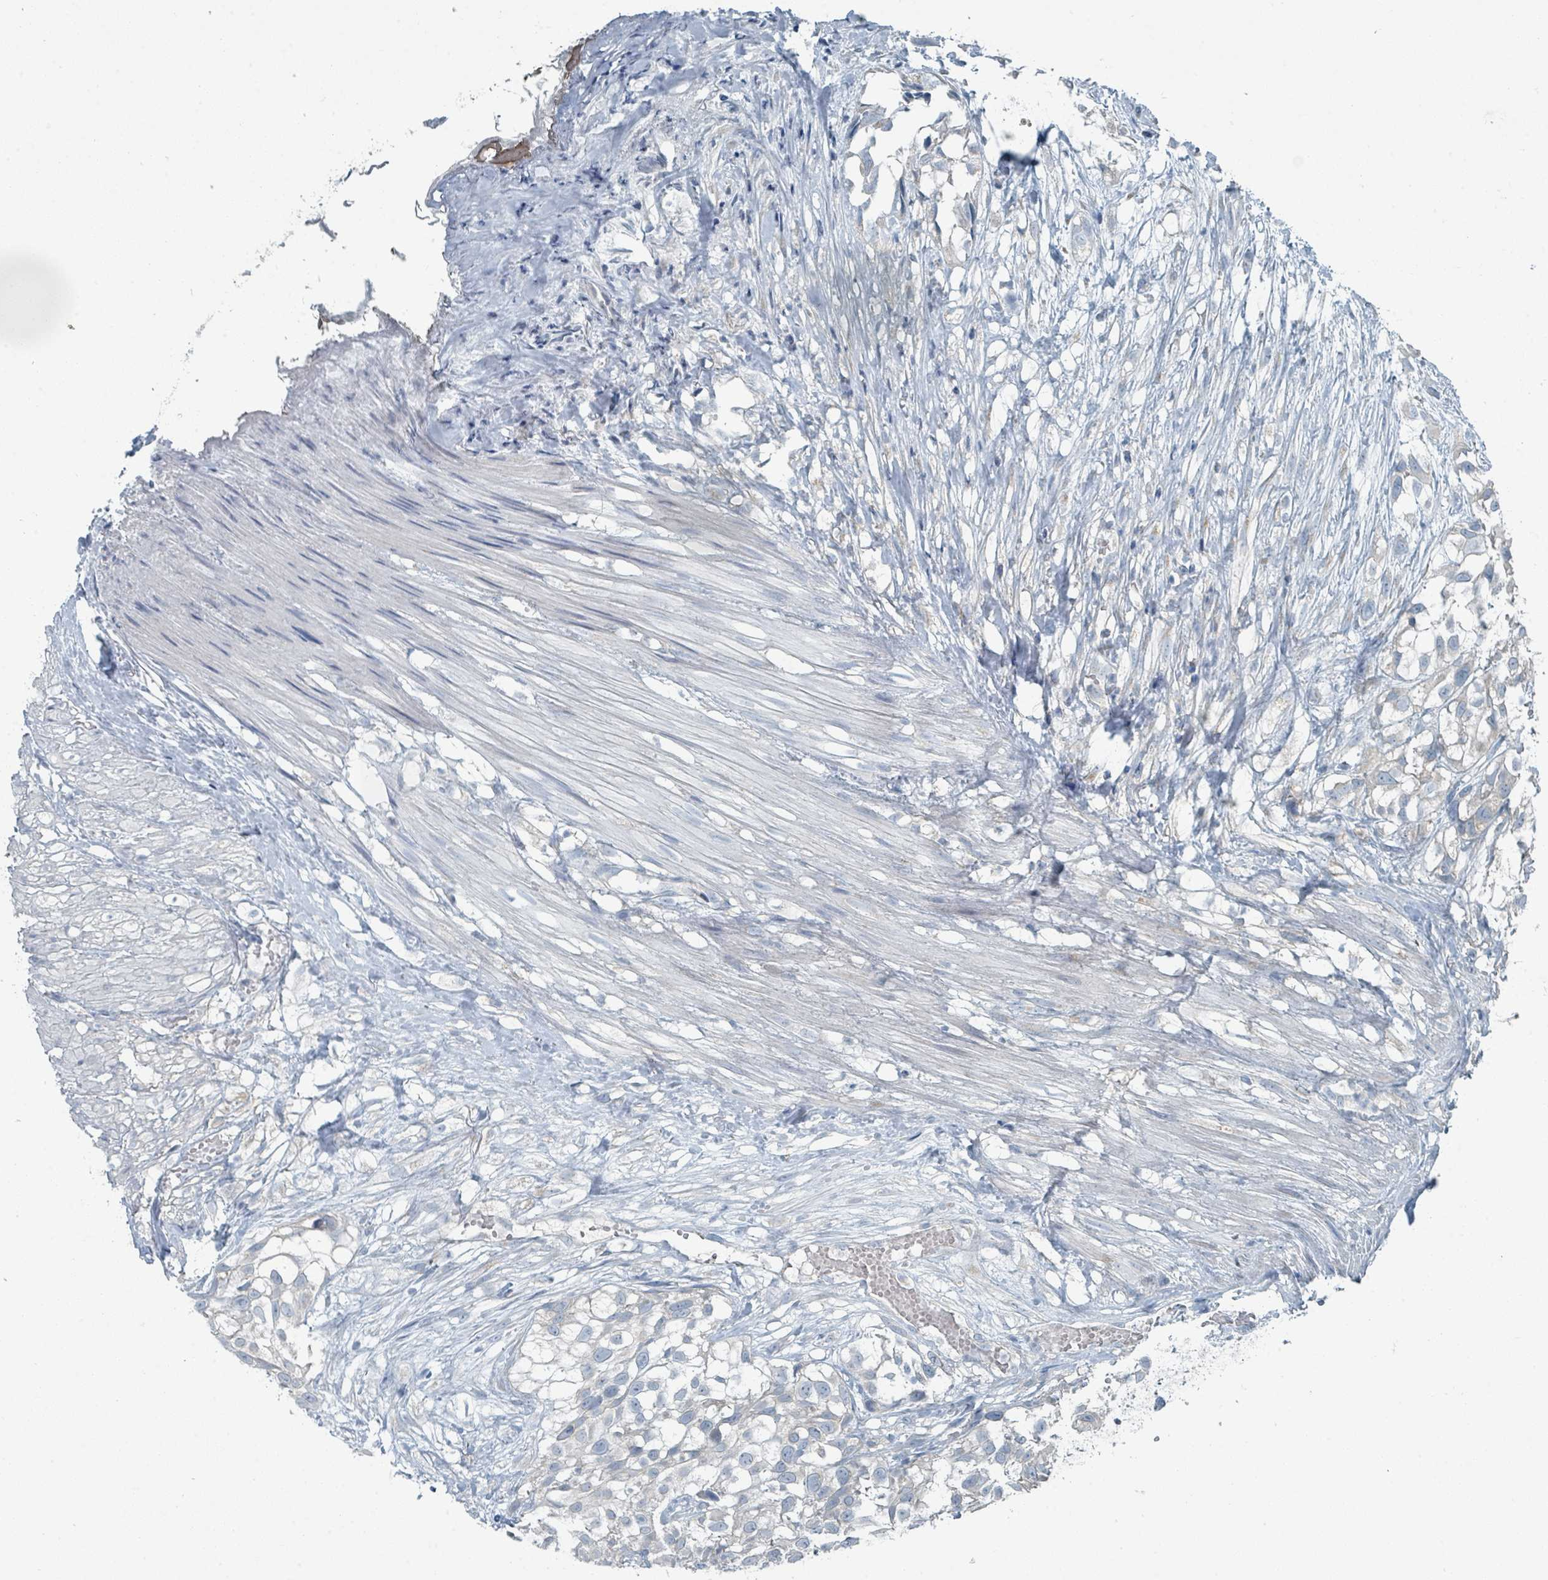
{"staining": {"intensity": "negative", "quantity": "none", "location": "none"}, "tissue": "urothelial cancer", "cell_type": "Tumor cells", "image_type": "cancer", "snomed": [{"axis": "morphology", "description": "Urothelial carcinoma, High grade"}, {"axis": "topography", "description": "Urinary bladder"}], "caption": "This photomicrograph is of high-grade urothelial carcinoma stained with immunohistochemistry (IHC) to label a protein in brown with the nuclei are counter-stained blue. There is no positivity in tumor cells.", "gene": "RASA4", "patient": {"sex": "male", "age": 56}}